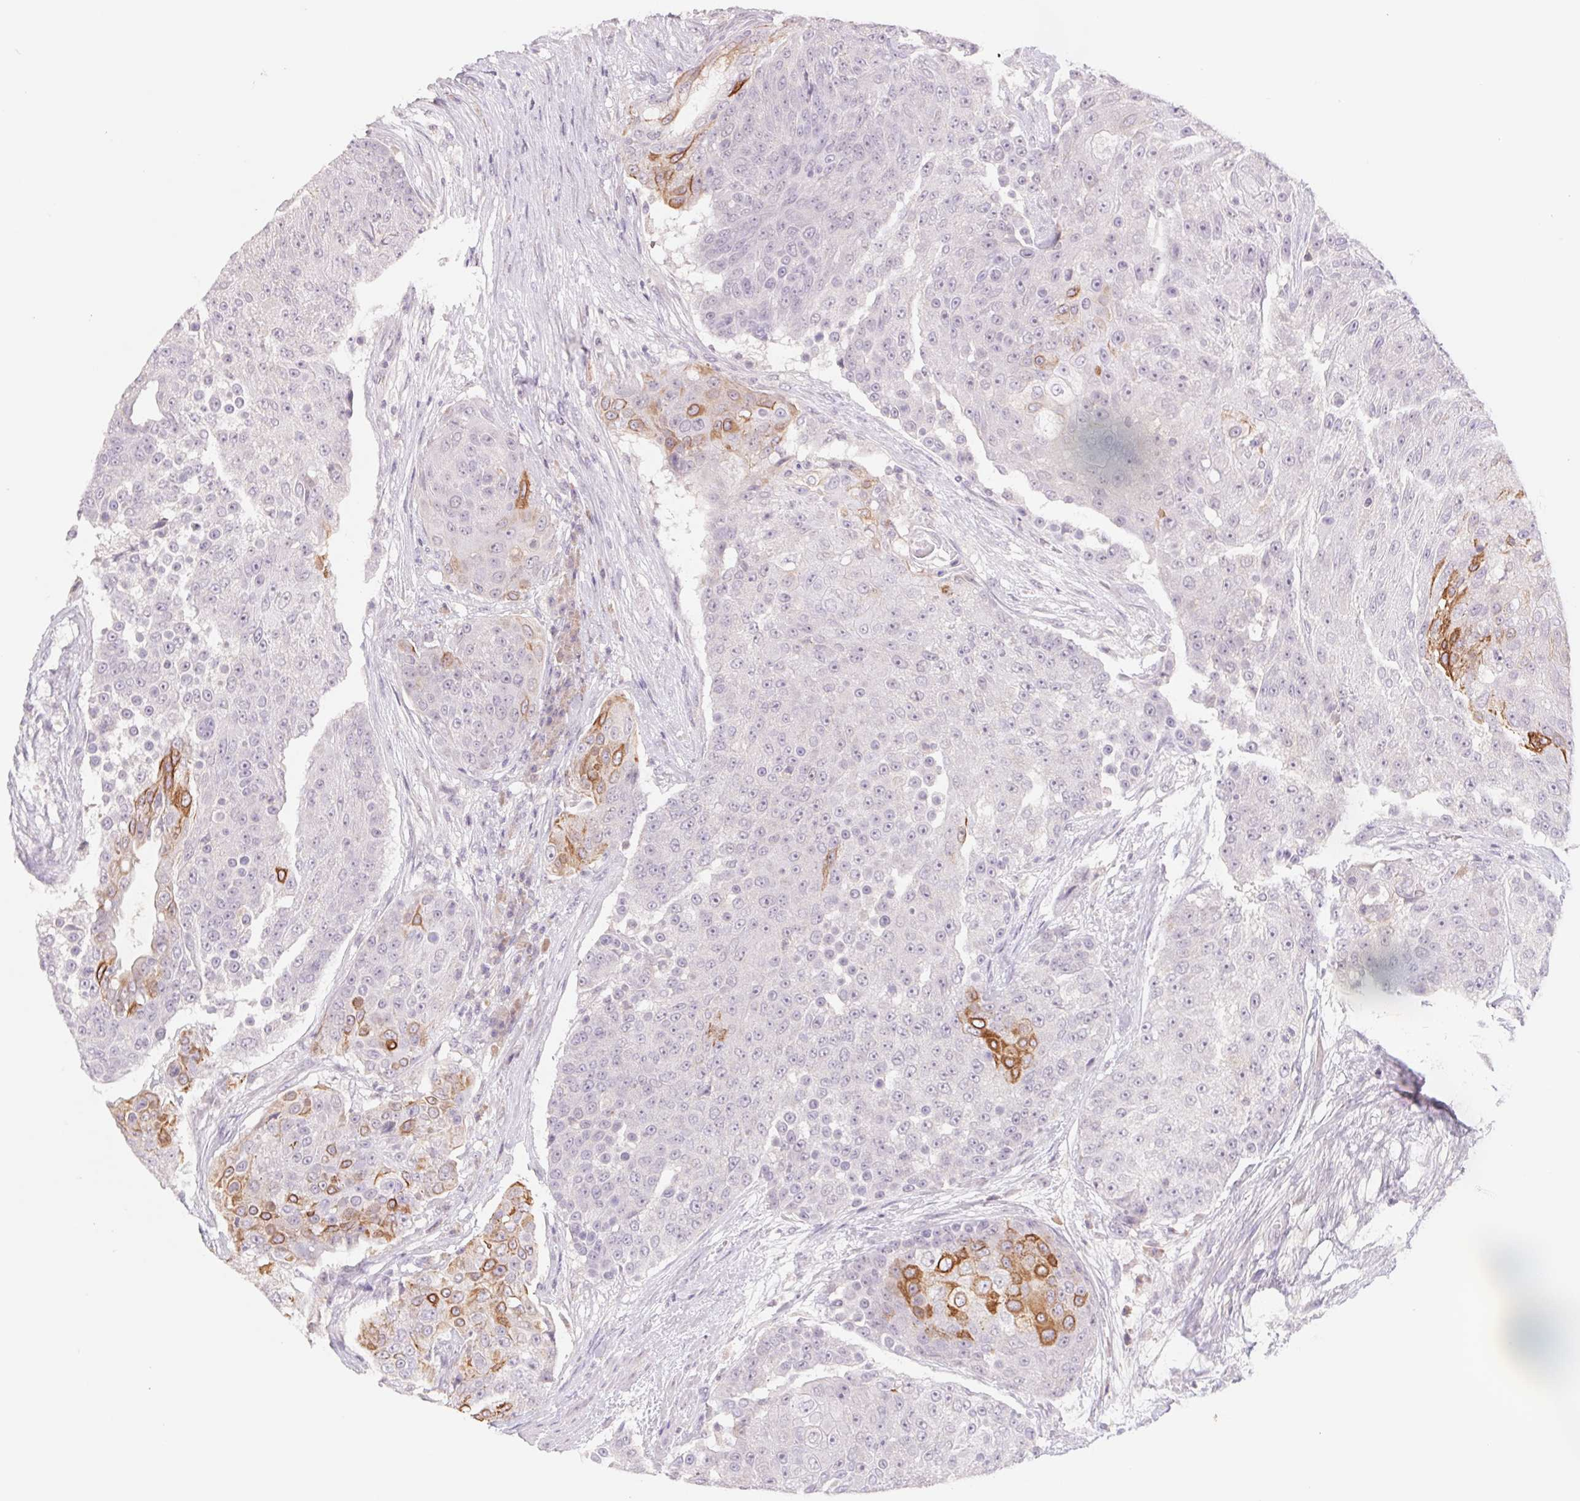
{"staining": {"intensity": "moderate", "quantity": "<25%", "location": "cytoplasmic/membranous"}, "tissue": "urothelial cancer", "cell_type": "Tumor cells", "image_type": "cancer", "snomed": [{"axis": "morphology", "description": "Urothelial carcinoma, High grade"}, {"axis": "topography", "description": "Urinary bladder"}], "caption": "Immunohistochemistry (IHC) of human high-grade urothelial carcinoma exhibits low levels of moderate cytoplasmic/membranous positivity in approximately <25% of tumor cells.", "gene": "PNMA8B", "patient": {"sex": "female", "age": 63}}